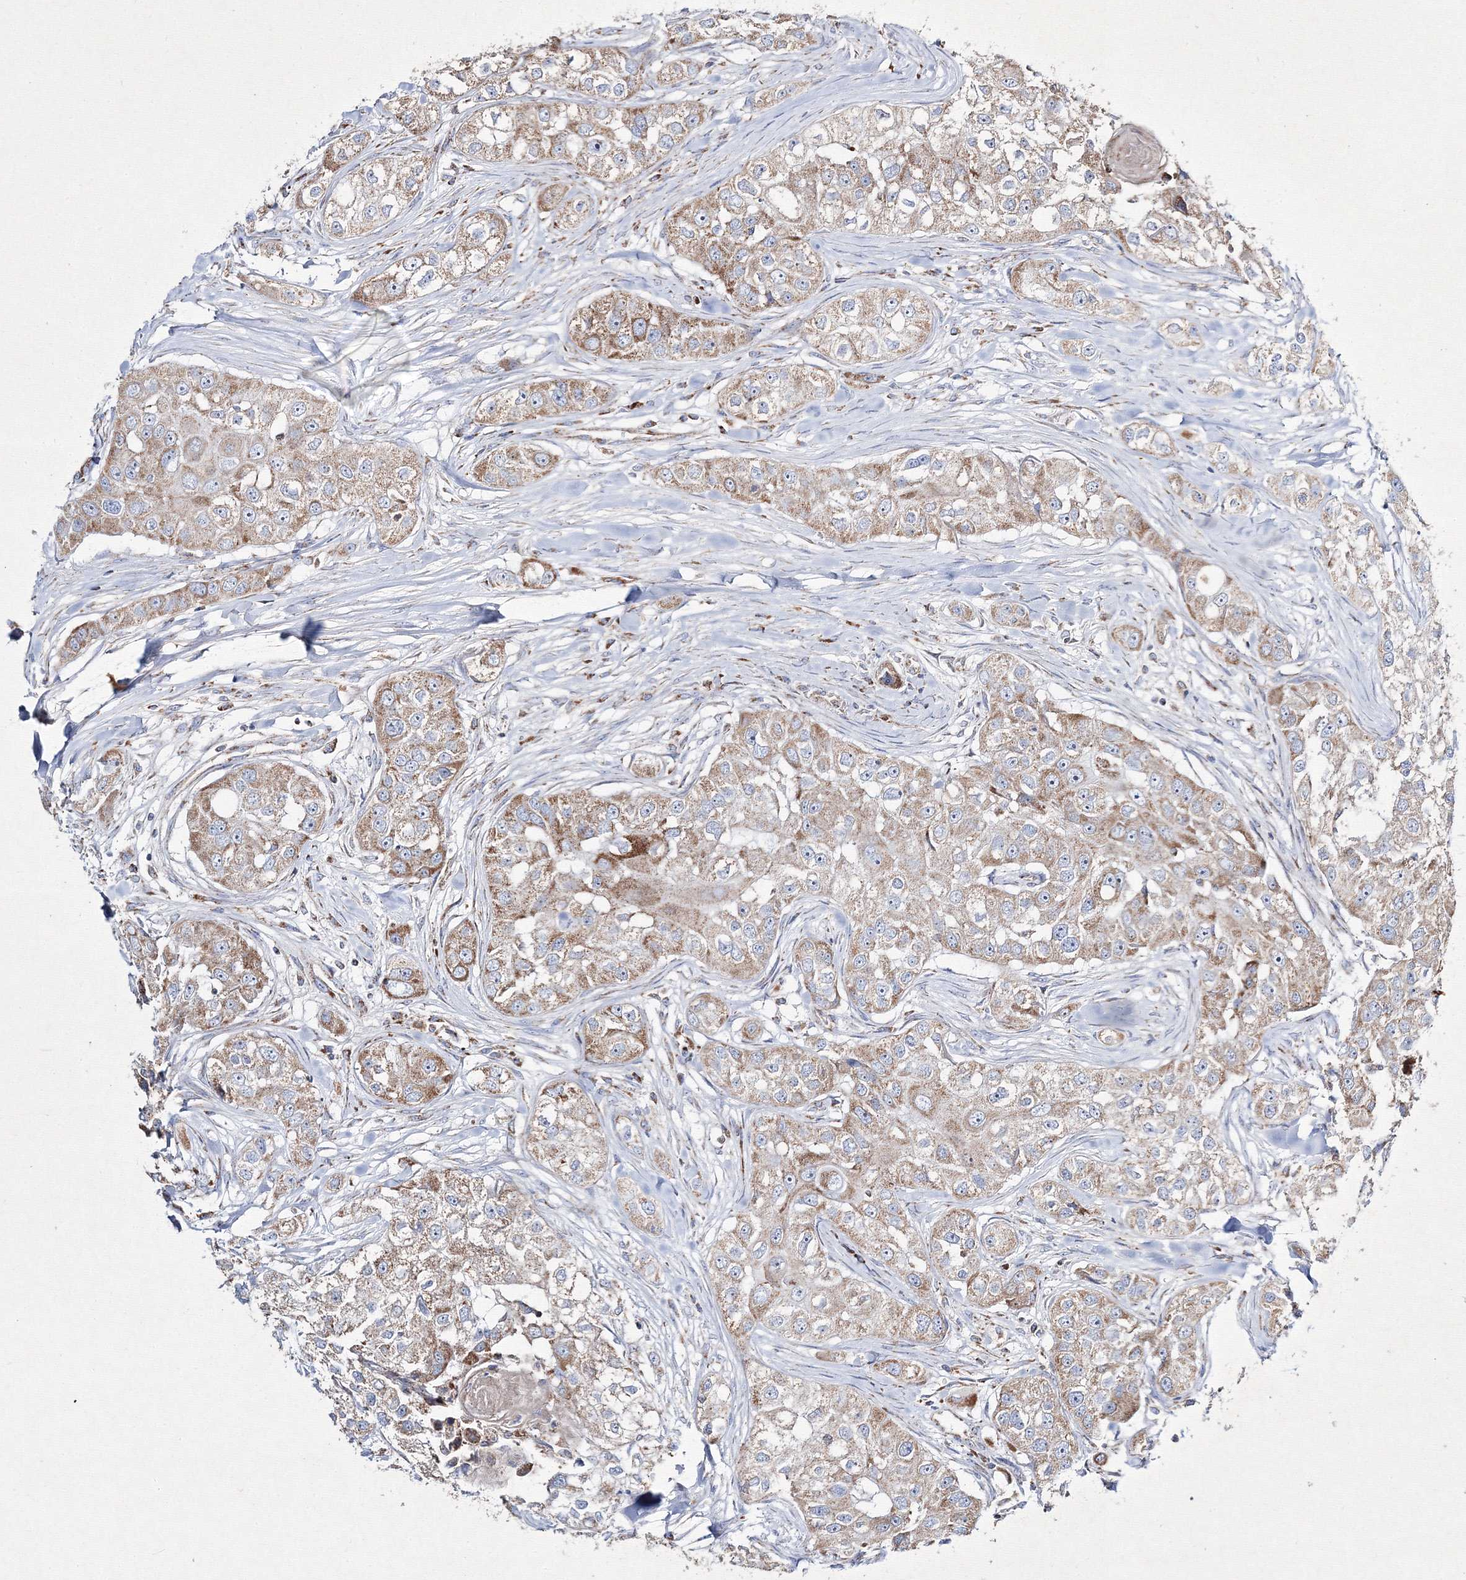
{"staining": {"intensity": "moderate", "quantity": ">75%", "location": "cytoplasmic/membranous"}, "tissue": "head and neck cancer", "cell_type": "Tumor cells", "image_type": "cancer", "snomed": [{"axis": "morphology", "description": "Normal tissue, NOS"}, {"axis": "morphology", "description": "Squamous cell carcinoma, NOS"}, {"axis": "topography", "description": "Skeletal muscle"}, {"axis": "topography", "description": "Head-Neck"}], "caption": "A high-resolution micrograph shows immunohistochemistry staining of squamous cell carcinoma (head and neck), which displays moderate cytoplasmic/membranous expression in approximately >75% of tumor cells.", "gene": "IGSF9", "patient": {"sex": "male", "age": 51}}